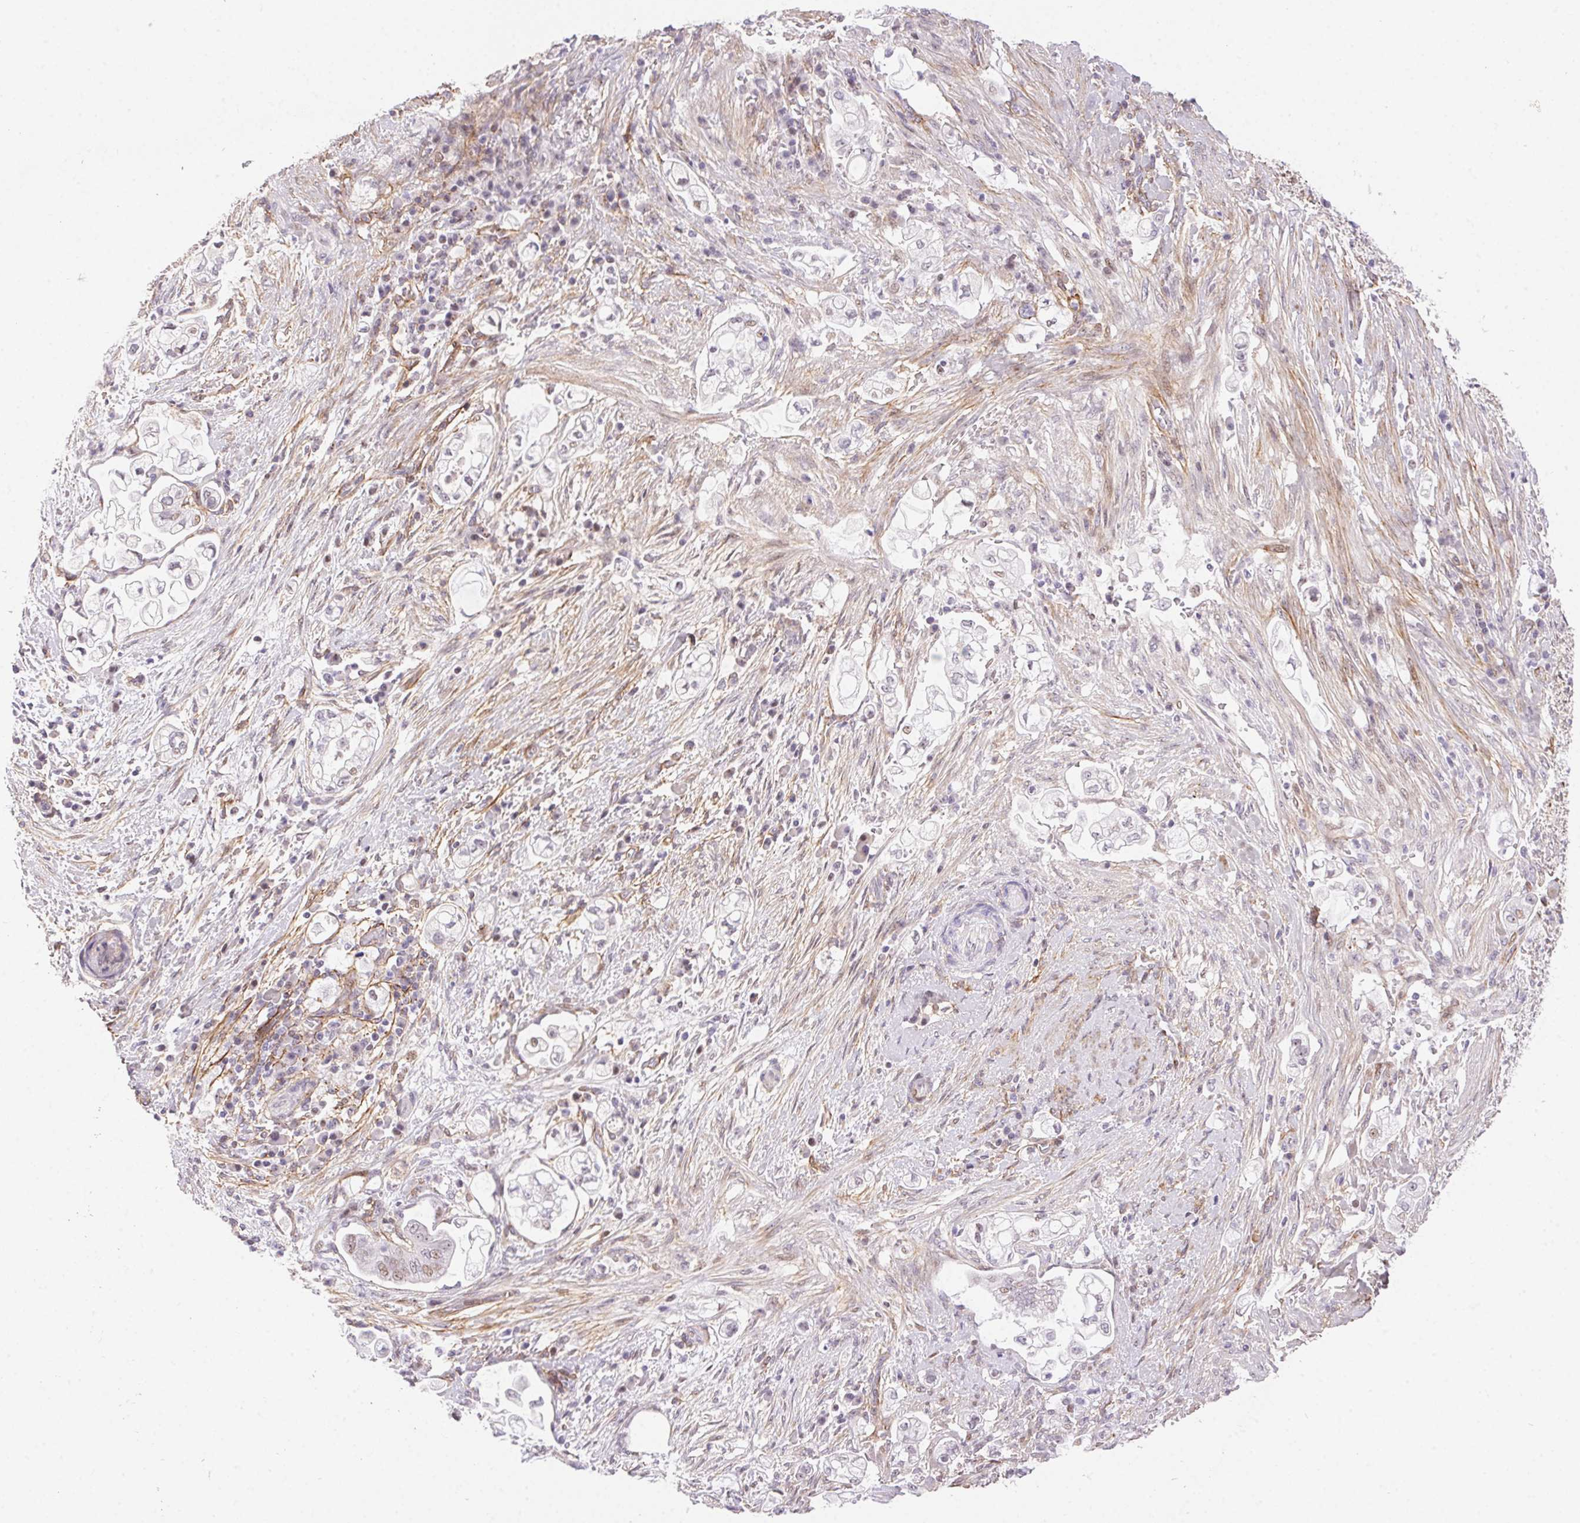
{"staining": {"intensity": "moderate", "quantity": "<25%", "location": "nuclear"}, "tissue": "pancreatic cancer", "cell_type": "Tumor cells", "image_type": "cancer", "snomed": [{"axis": "morphology", "description": "Adenocarcinoma, NOS"}, {"axis": "topography", "description": "Pancreas"}], "caption": "This histopathology image displays pancreatic cancer (adenocarcinoma) stained with immunohistochemistry to label a protein in brown. The nuclear of tumor cells show moderate positivity for the protein. Nuclei are counter-stained blue.", "gene": "PDZD2", "patient": {"sex": "female", "age": 69}}